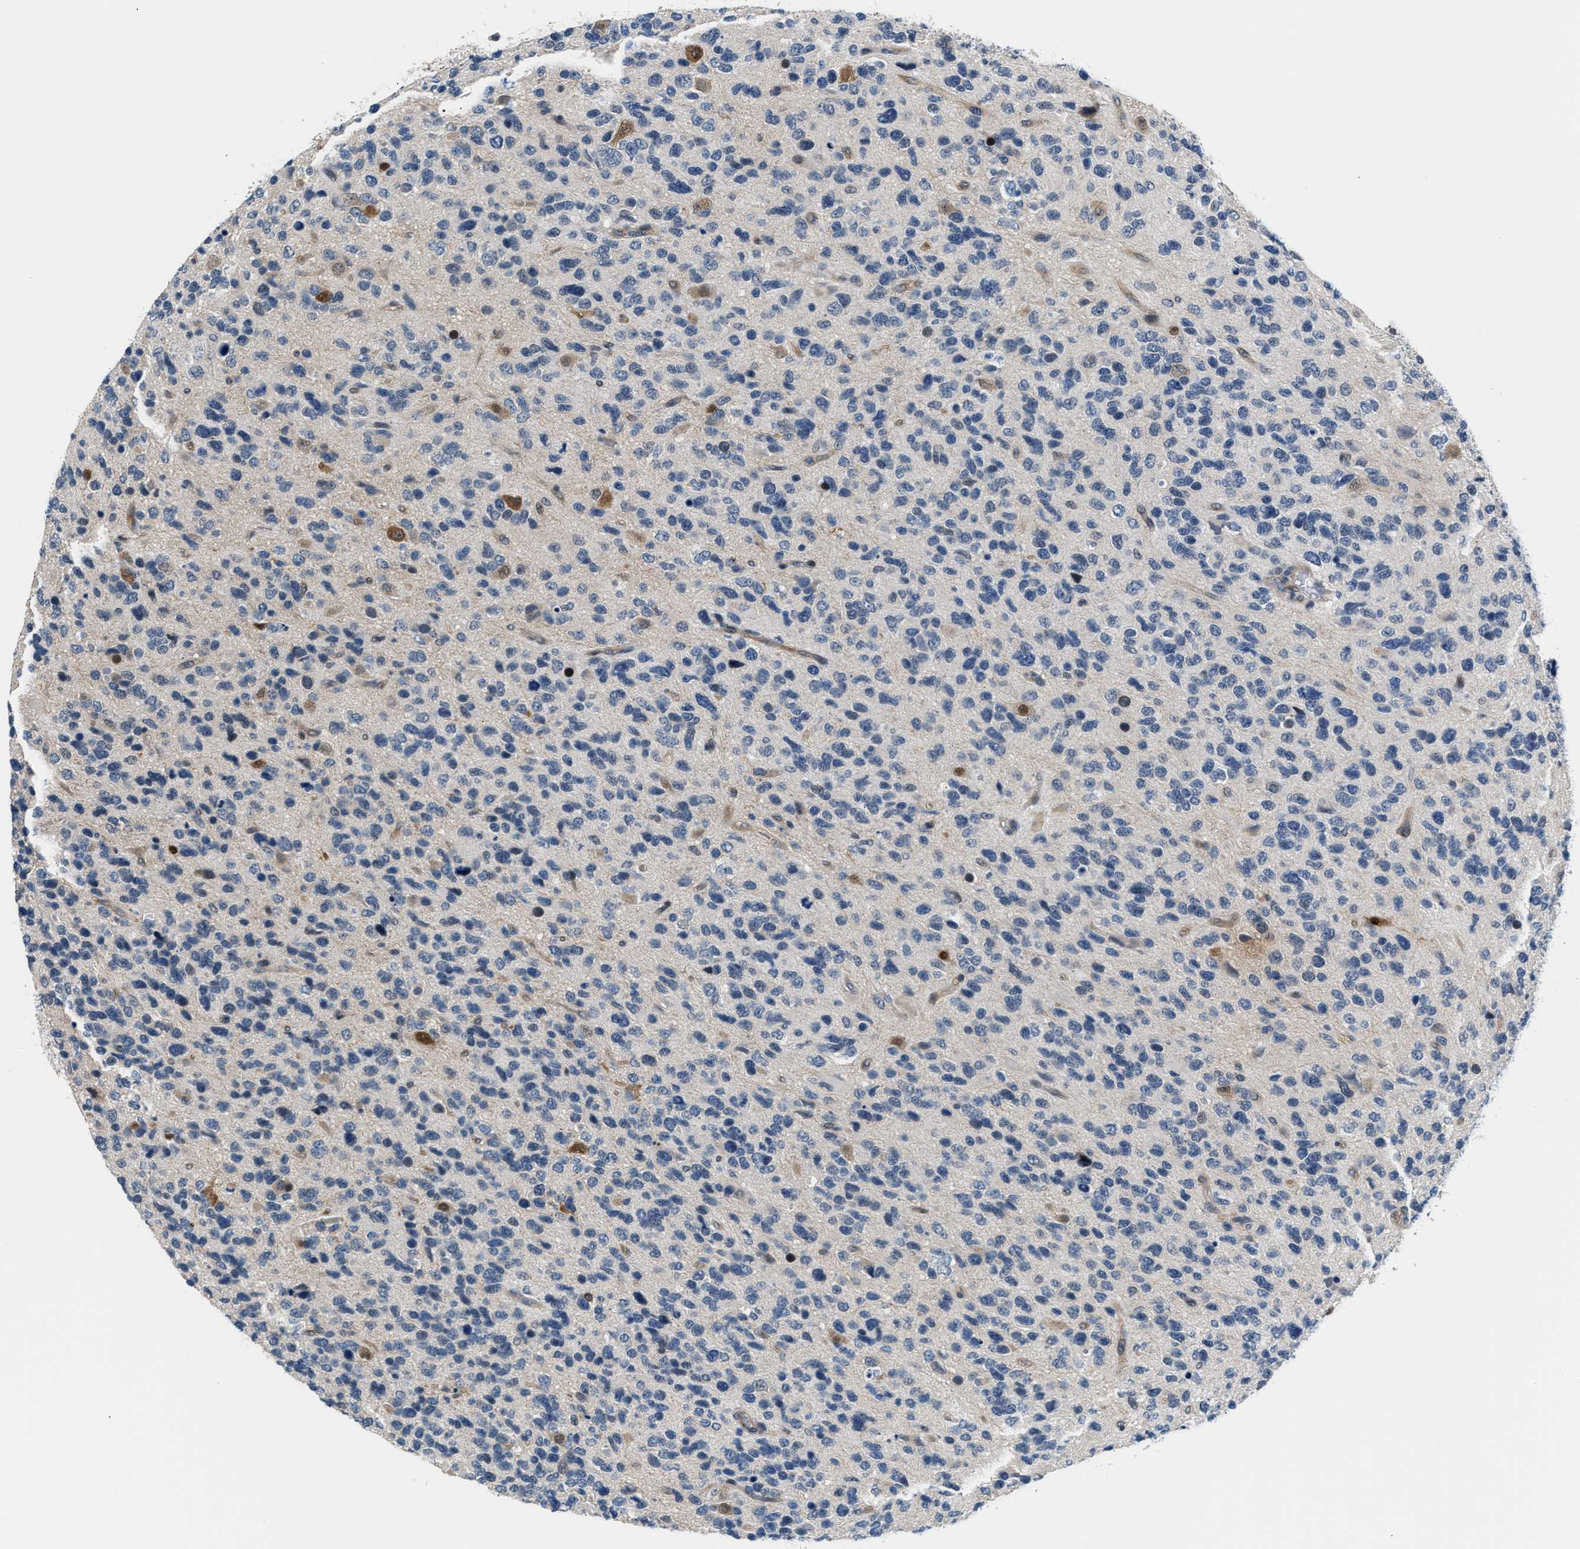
{"staining": {"intensity": "negative", "quantity": "none", "location": "none"}, "tissue": "glioma", "cell_type": "Tumor cells", "image_type": "cancer", "snomed": [{"axis": "morphology", "description": "Glioma, malignant, High grade"}, {"axis": "topography", "description": "Brain"}], "caption": "Tumor cells show no significant positivity in glioma. Brightfield microscopy of immunohistochemistry (IHC) stained with DAB (3,3'-diaminobenzidine) (brown) and hematoxylin (blue), captured at high magnification.", "gene": "PPM1H", "patient": {"sex": "female", "age": 58}}